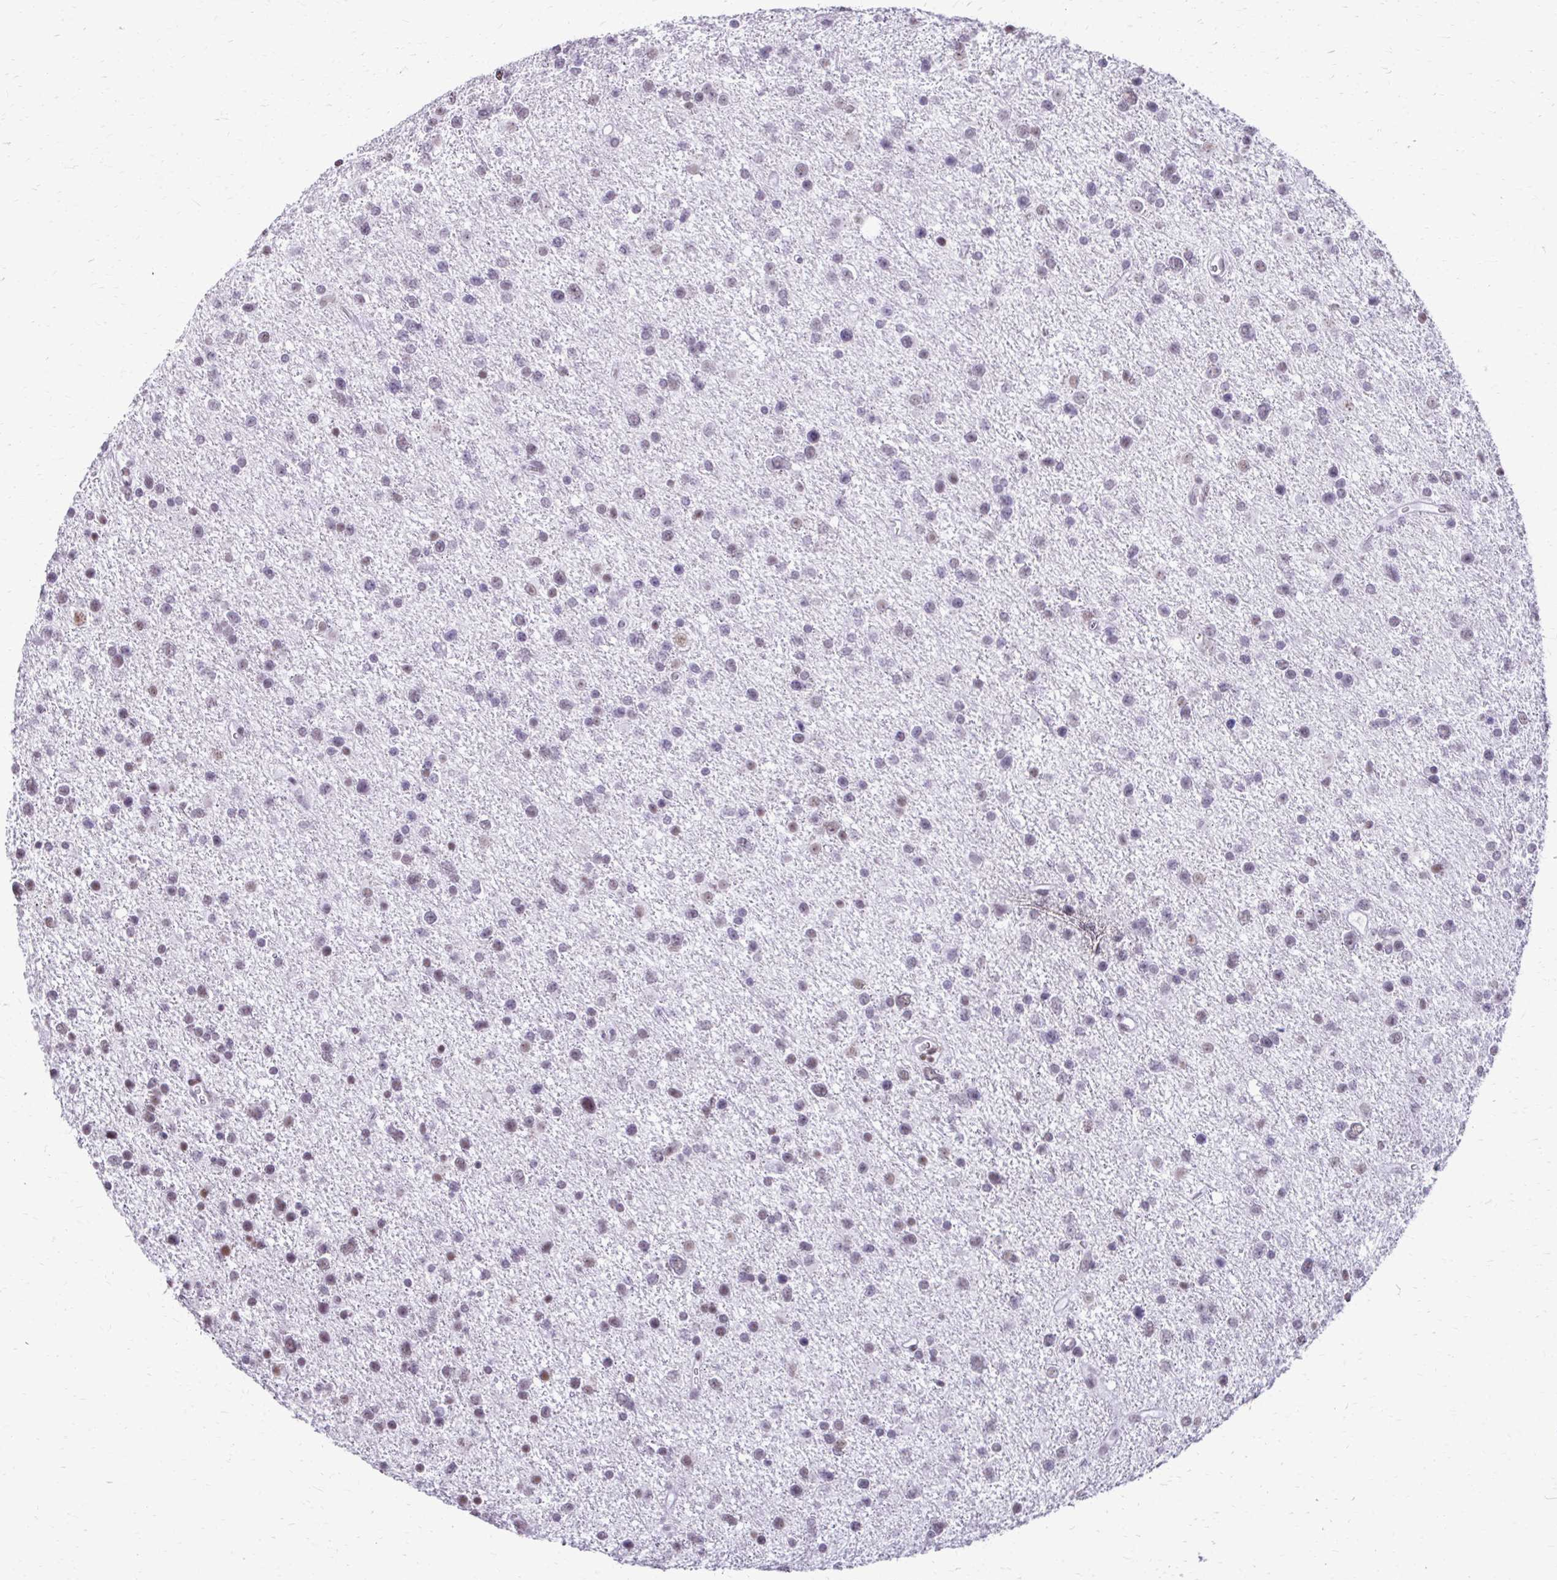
{"staining": {"intensity": "weak", "quantity": "<25%", "location": "nuclear"}, "tissue": "glioma", "cell_type": "Tumor cells", "image_type": "cancer", "snomed": [{"axis": "morphology", "description": "Glioma, malignant, Low grade"}, {"axis": "topography", "description": "Brain"}], "caption": "Human low-grade glioma (malignant) stained for a protein using IHC displays no staining in tumor cells.", "gene": "SS18", "patient": {"sex": "female", "age": 55}}